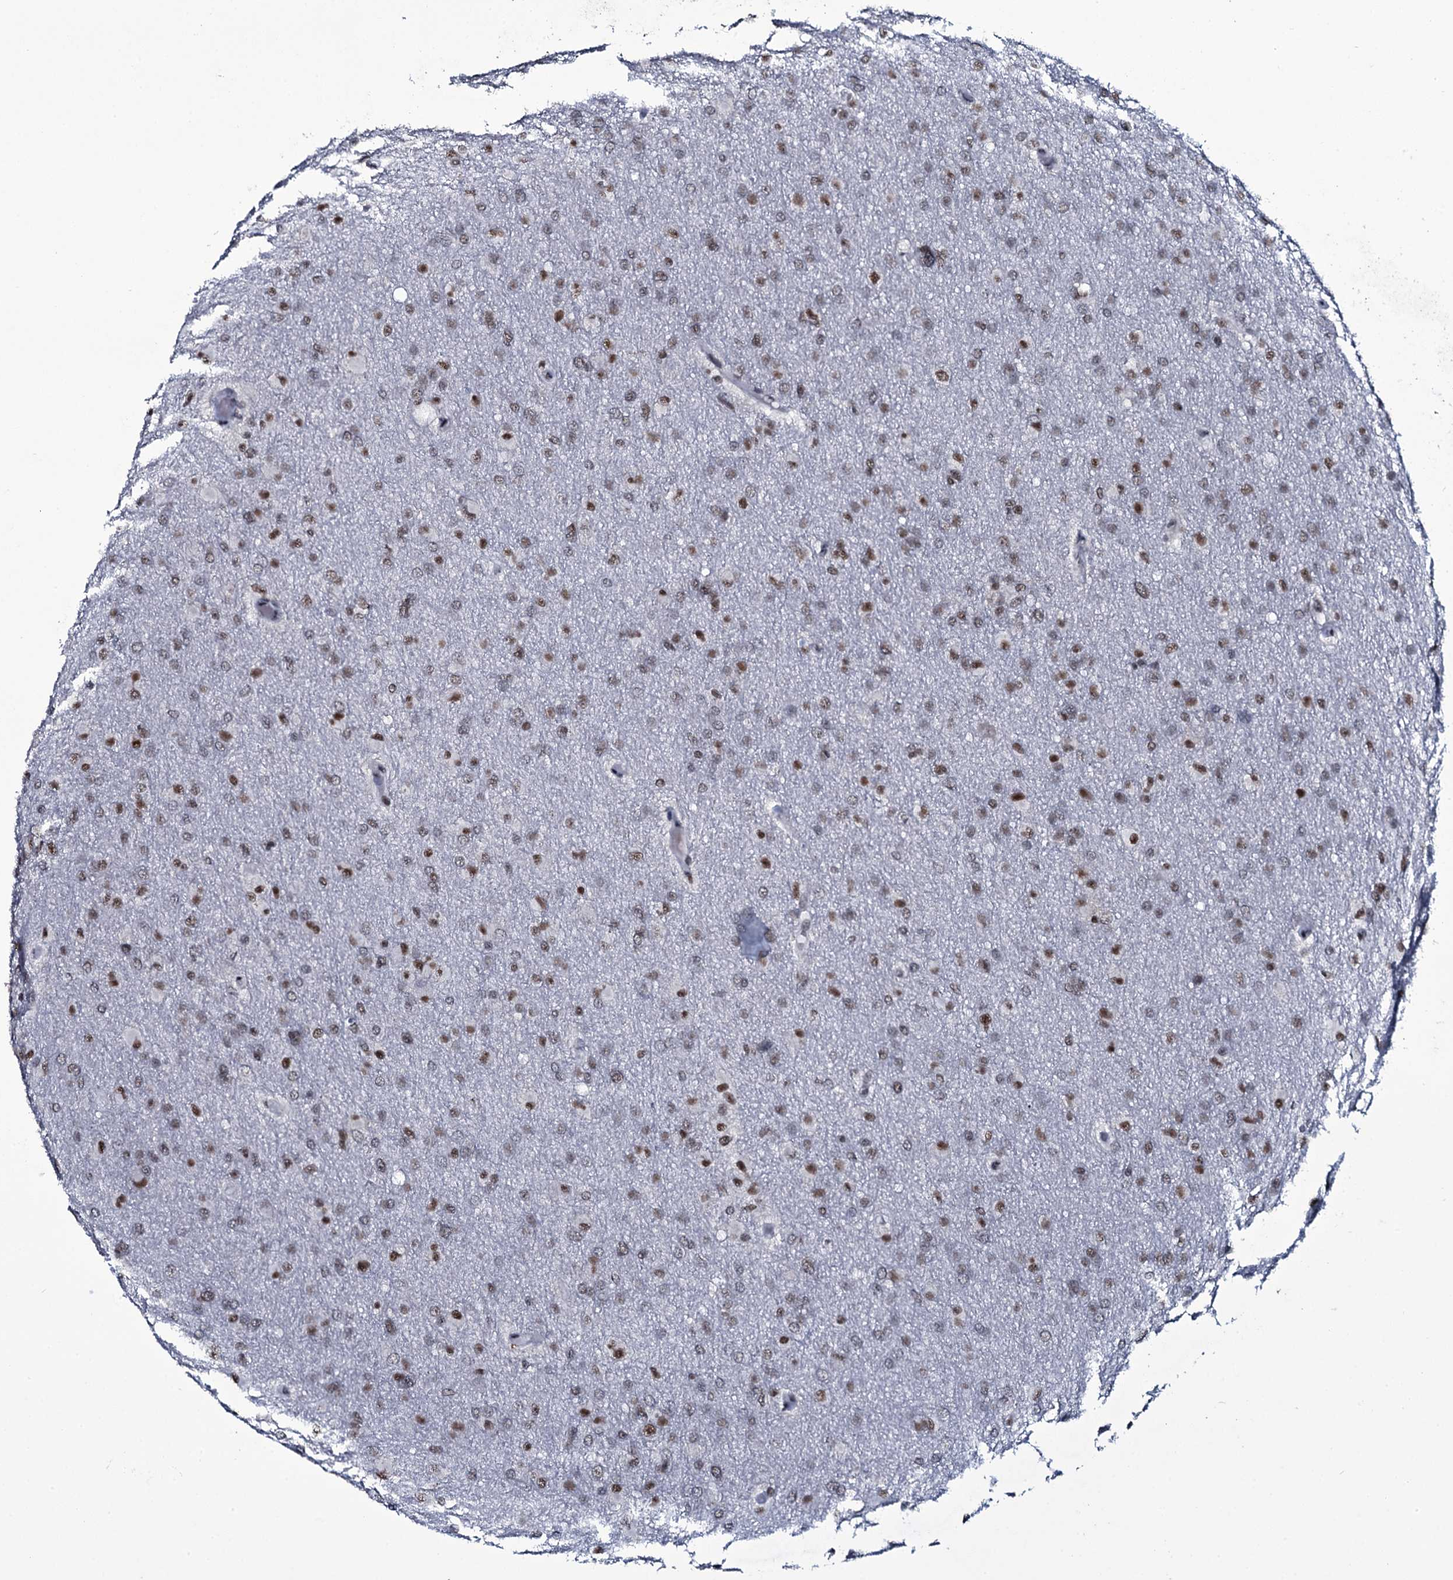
{"staining": {"intensity": "moderate", "quantity": ">75%", "location": "nuclear"}, "tissue": "glioma", "cell_type": "Tumor cells", "image_type": "cancer", "snomed": [{"axis": "morphology", "description": "Glioma, malignant, High grade"}, {"axis": "topography", "description": "Cerebral cortex"}], "caption": "Protein staining exhibits moderate nuclear staining in approximately >75% of tumor cells in glioma.", "gene": "ZMIZ2", "patient": {"sex": "female", "age": 36}}